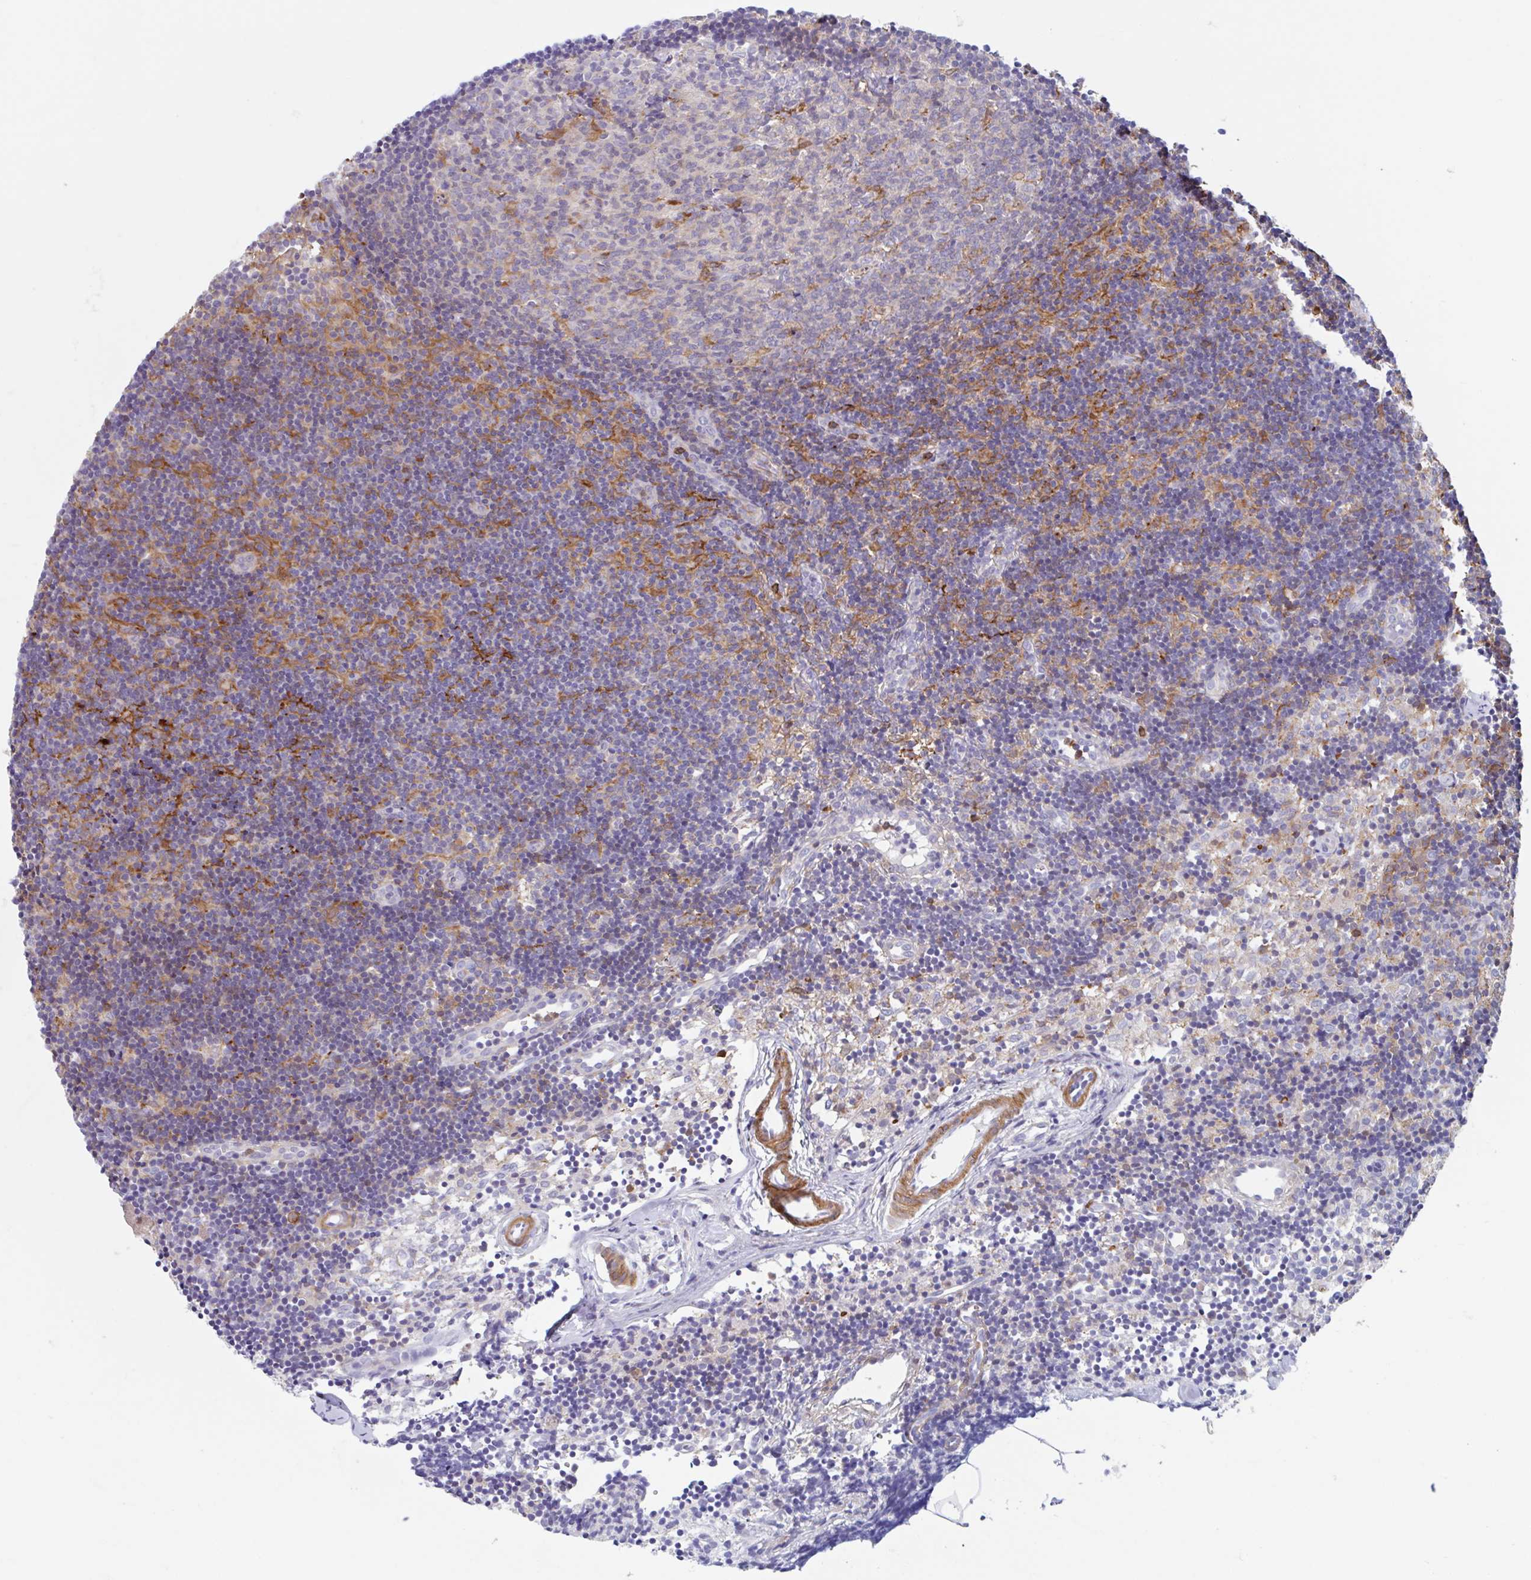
{"staining": {"intensity": "negative", "quantity": "none", "location": "none"}, "tissue": "lymph node", "cell_type": "Germinal center cells", "image_type": "normal", "snomed": [{"axis": "morphology", "description": "Normal tissue, NOS"}, {"axis": "topography", "description": "Lymph node"}], "caption": "Lymph node stained for a protein using IHC shows no positivity germinal center cells.", "gene": "EFHD1", "patient": {"sex": "female", "age": 31}}